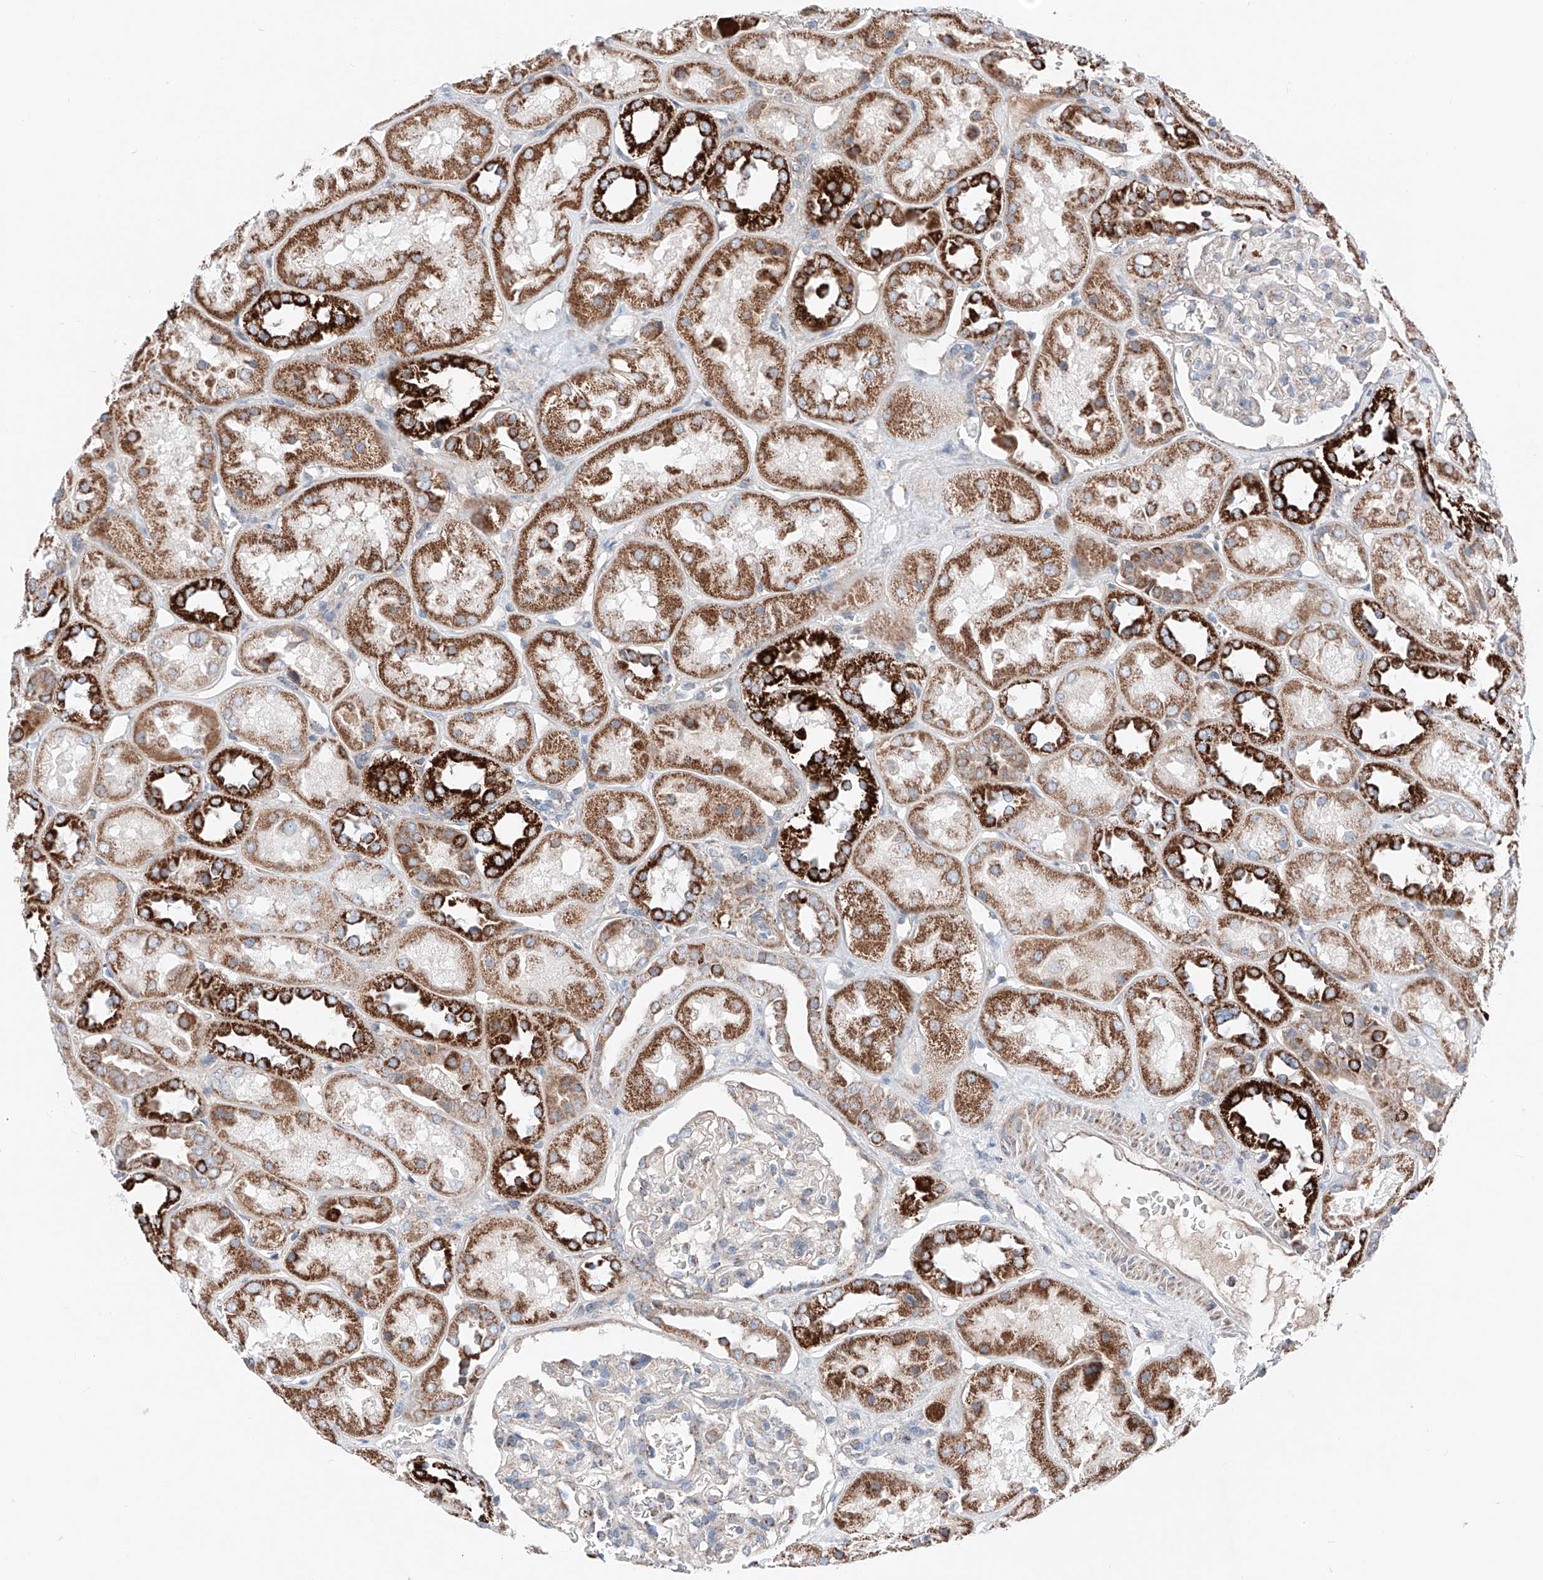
{"staining": {"intensity": "weak", "quantity": "25%-75%", "location": "cytoplasmic/membranous"}, "tissue": "kidney", "cell_type": "Cells in glomeruli", "image_type": "normal", "snomed": [{"axis": "morphology", "description": "Normal tissue, NOS"}, {"axis": "topography", "description": "Kidney"}], "caption": "IHC (DAB) staining of normal human kidney reveals weak cytoplasmic/membranous protein staining in approximately 25%-75% of cells in glomeruli.", "gene": "MRAP", "patient": {"sex": "male", "age": 70}}